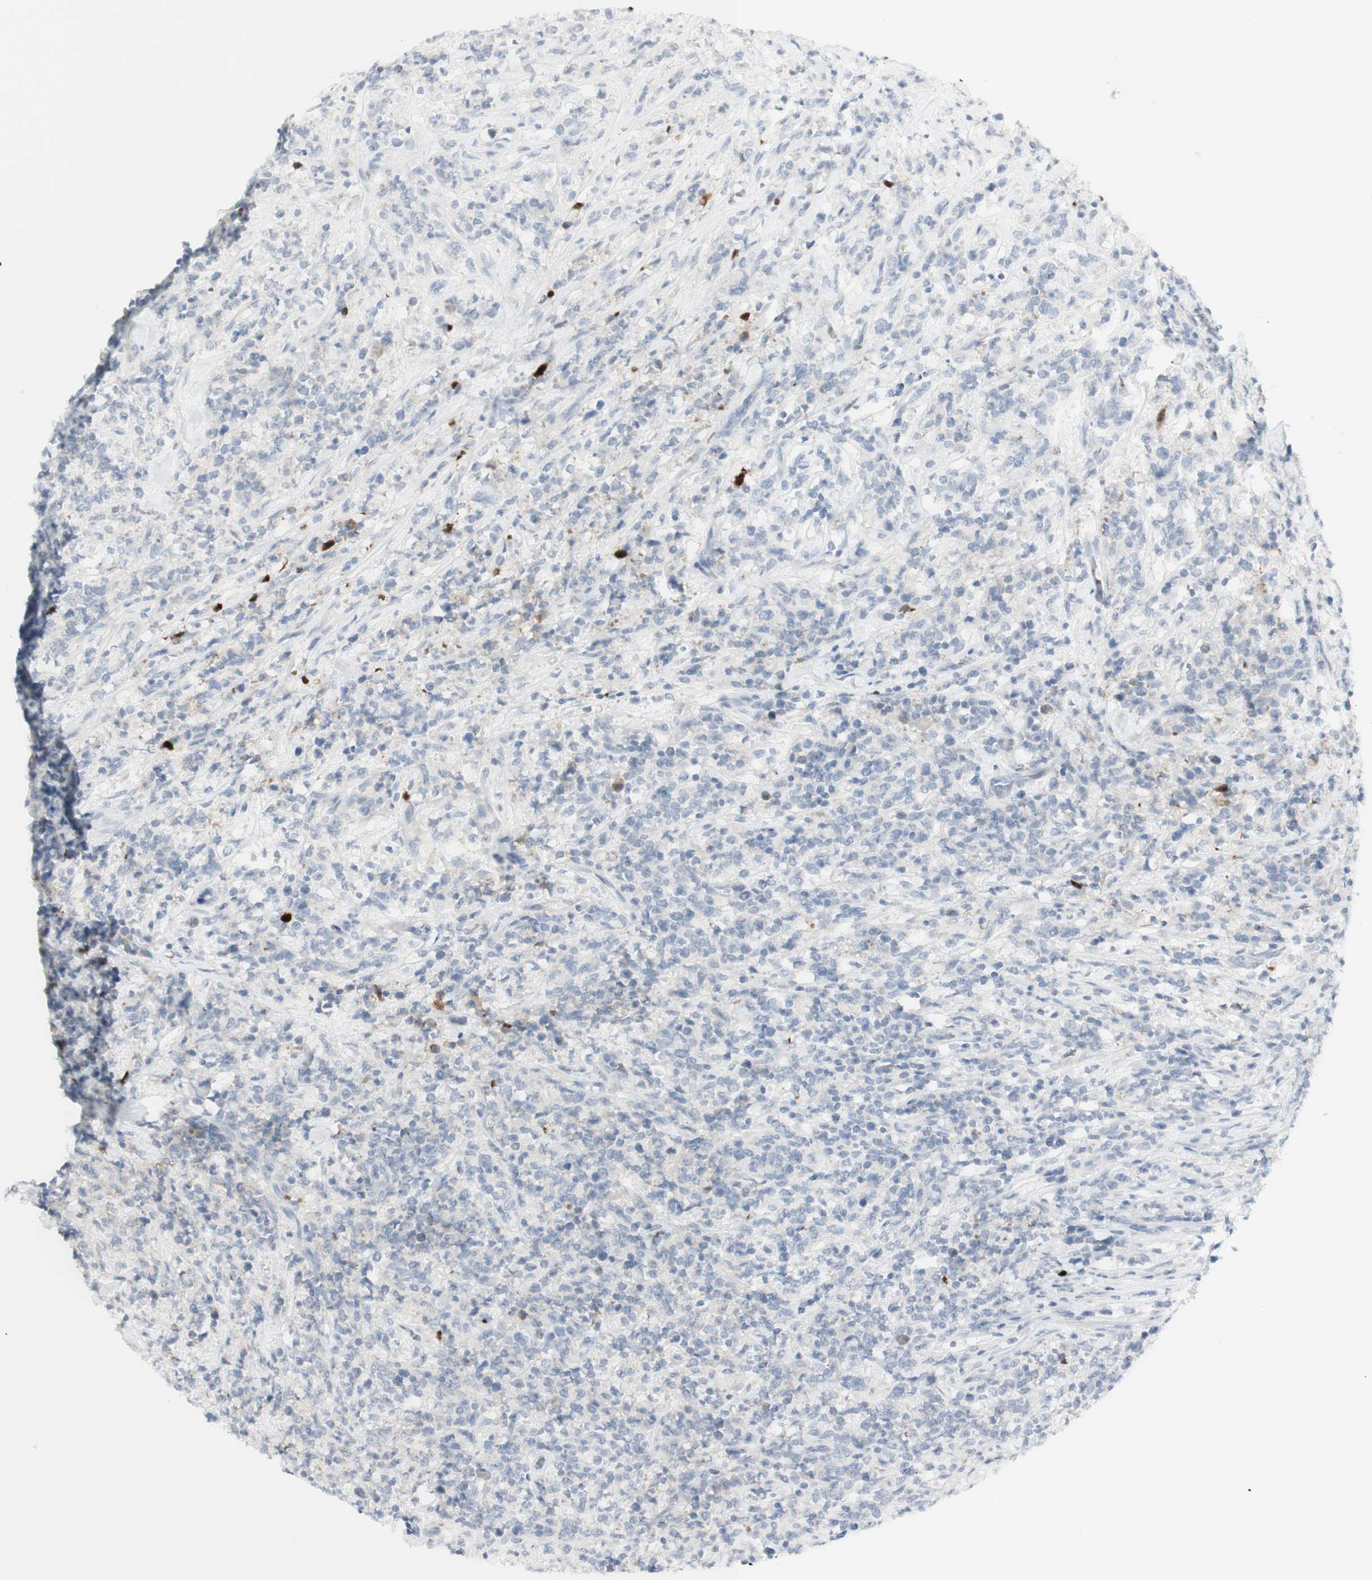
{"staining": {"intensity": "negative", "quantity": "none", "location": "none"}, "tissue": "lymphoma", "cell_type": "Tumor cells", "image_type": "cancer", "snomed": [{"axis": "morphology", "description": "Malignant lymphoma, non-Hodgkin's type, High grade"}, {"axis": "topography", "description": "Soft tissue"}], "caption": "High magnification brightfield microscopy of high-grade malignant lymphoma, non-Hodgkin's type stained with DAB (brown) and counterstained with hematoxylin (blue): tumor cells show no significant positivity.", "gene": "MDK", "patient": {"sex": "male", "age": 18}}